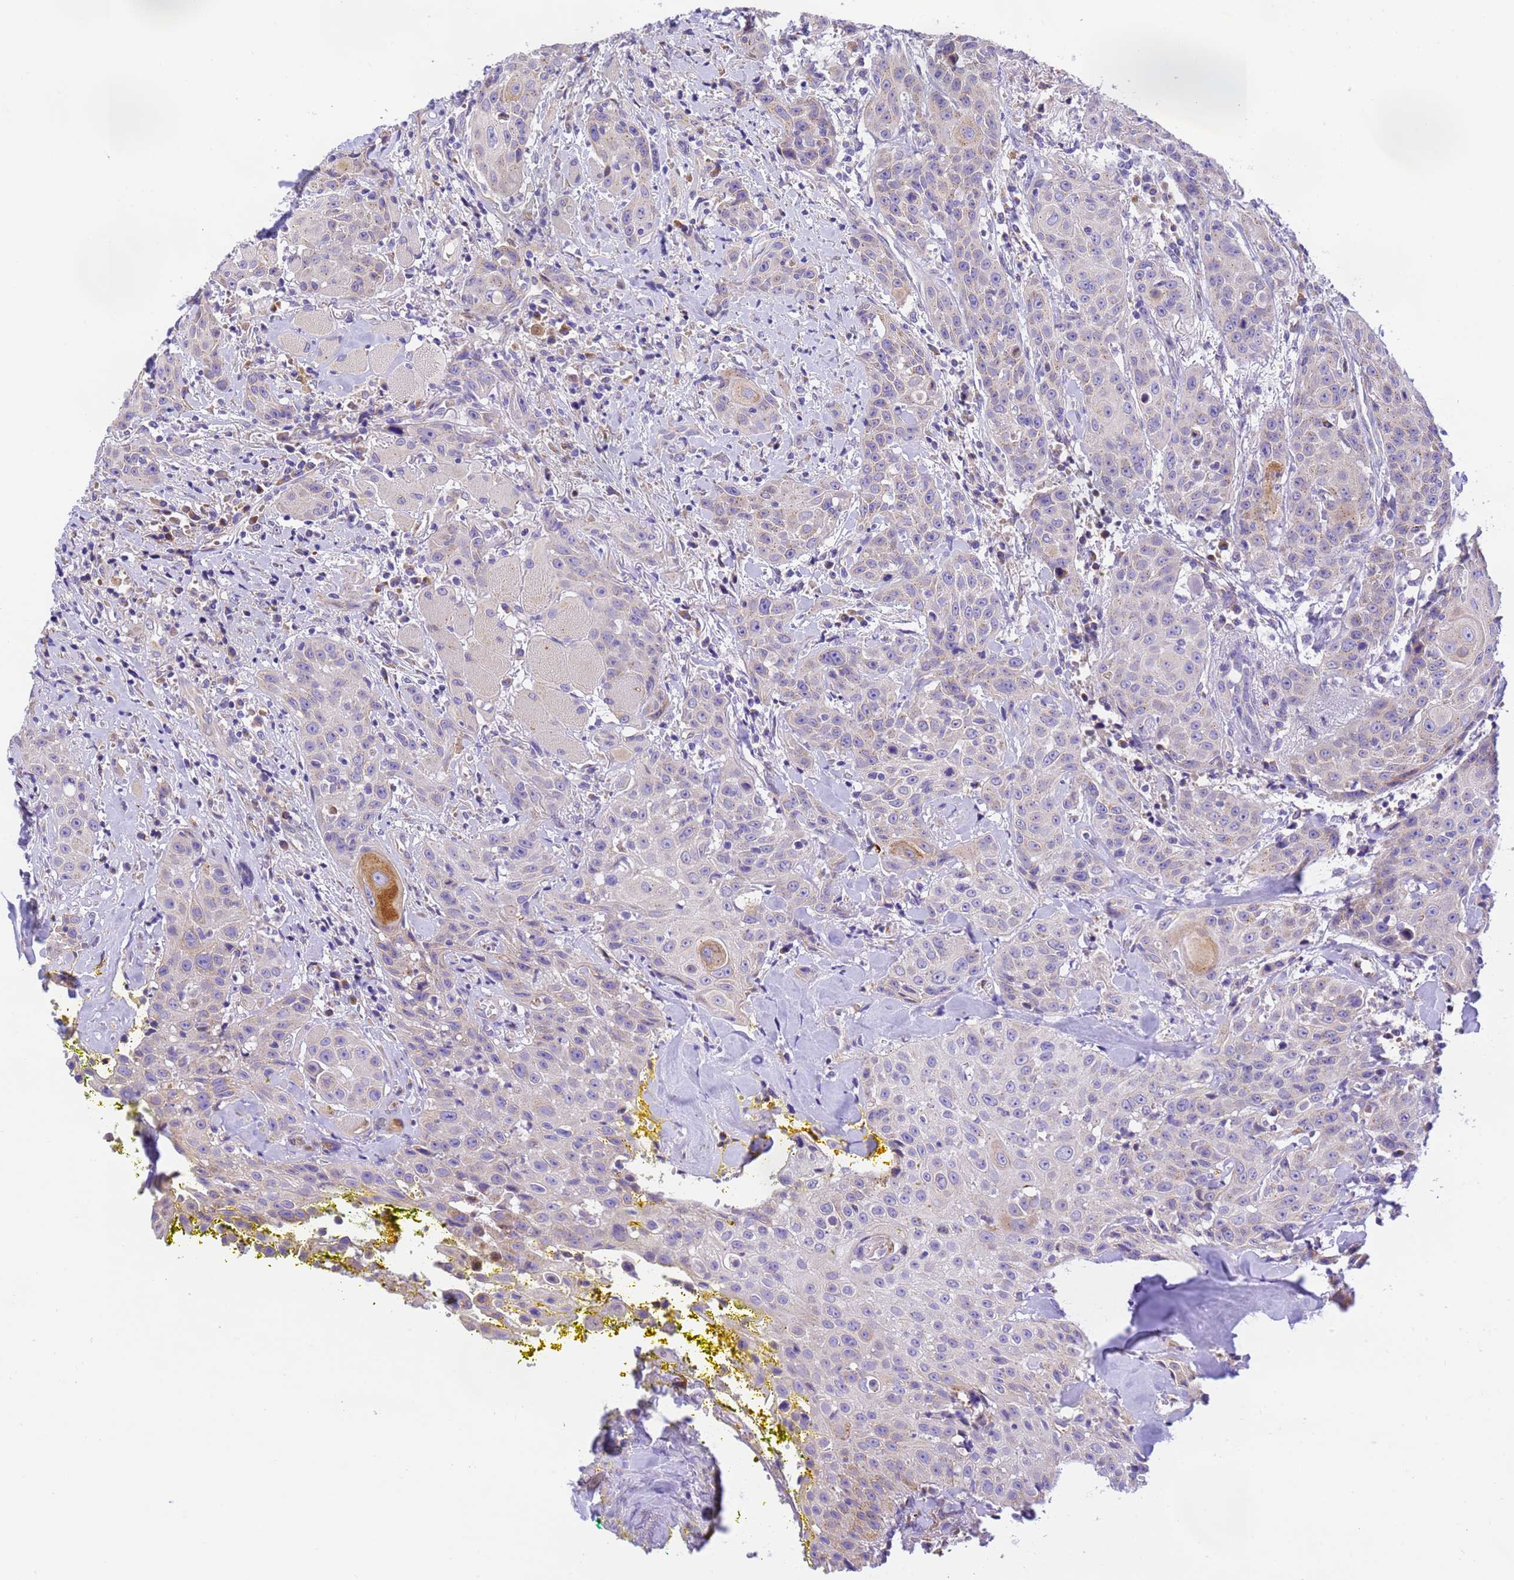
{"staining": {"intensity": "weak", "quantity": "25%-75%", "location": "cytoplasmic/membranous"}, "tissue": "head and neck cancer", "cell_type": "Tumor cells", "image_type": "cancer", "snomed": [{"axis": "morphology", "description": "Squamous cell carcinoma, NOS"}, {"axis": "topography", "description": "Oral tissue"}, {"axis": "topography", "description": "Head-Neck"}], "caption": "Head and neck squamous cell carcinoma stained with a protein marker displays weak staining in tumor cells.", "gene": "RHBDD3", "patient": {"sex": "female", "age": 82}}